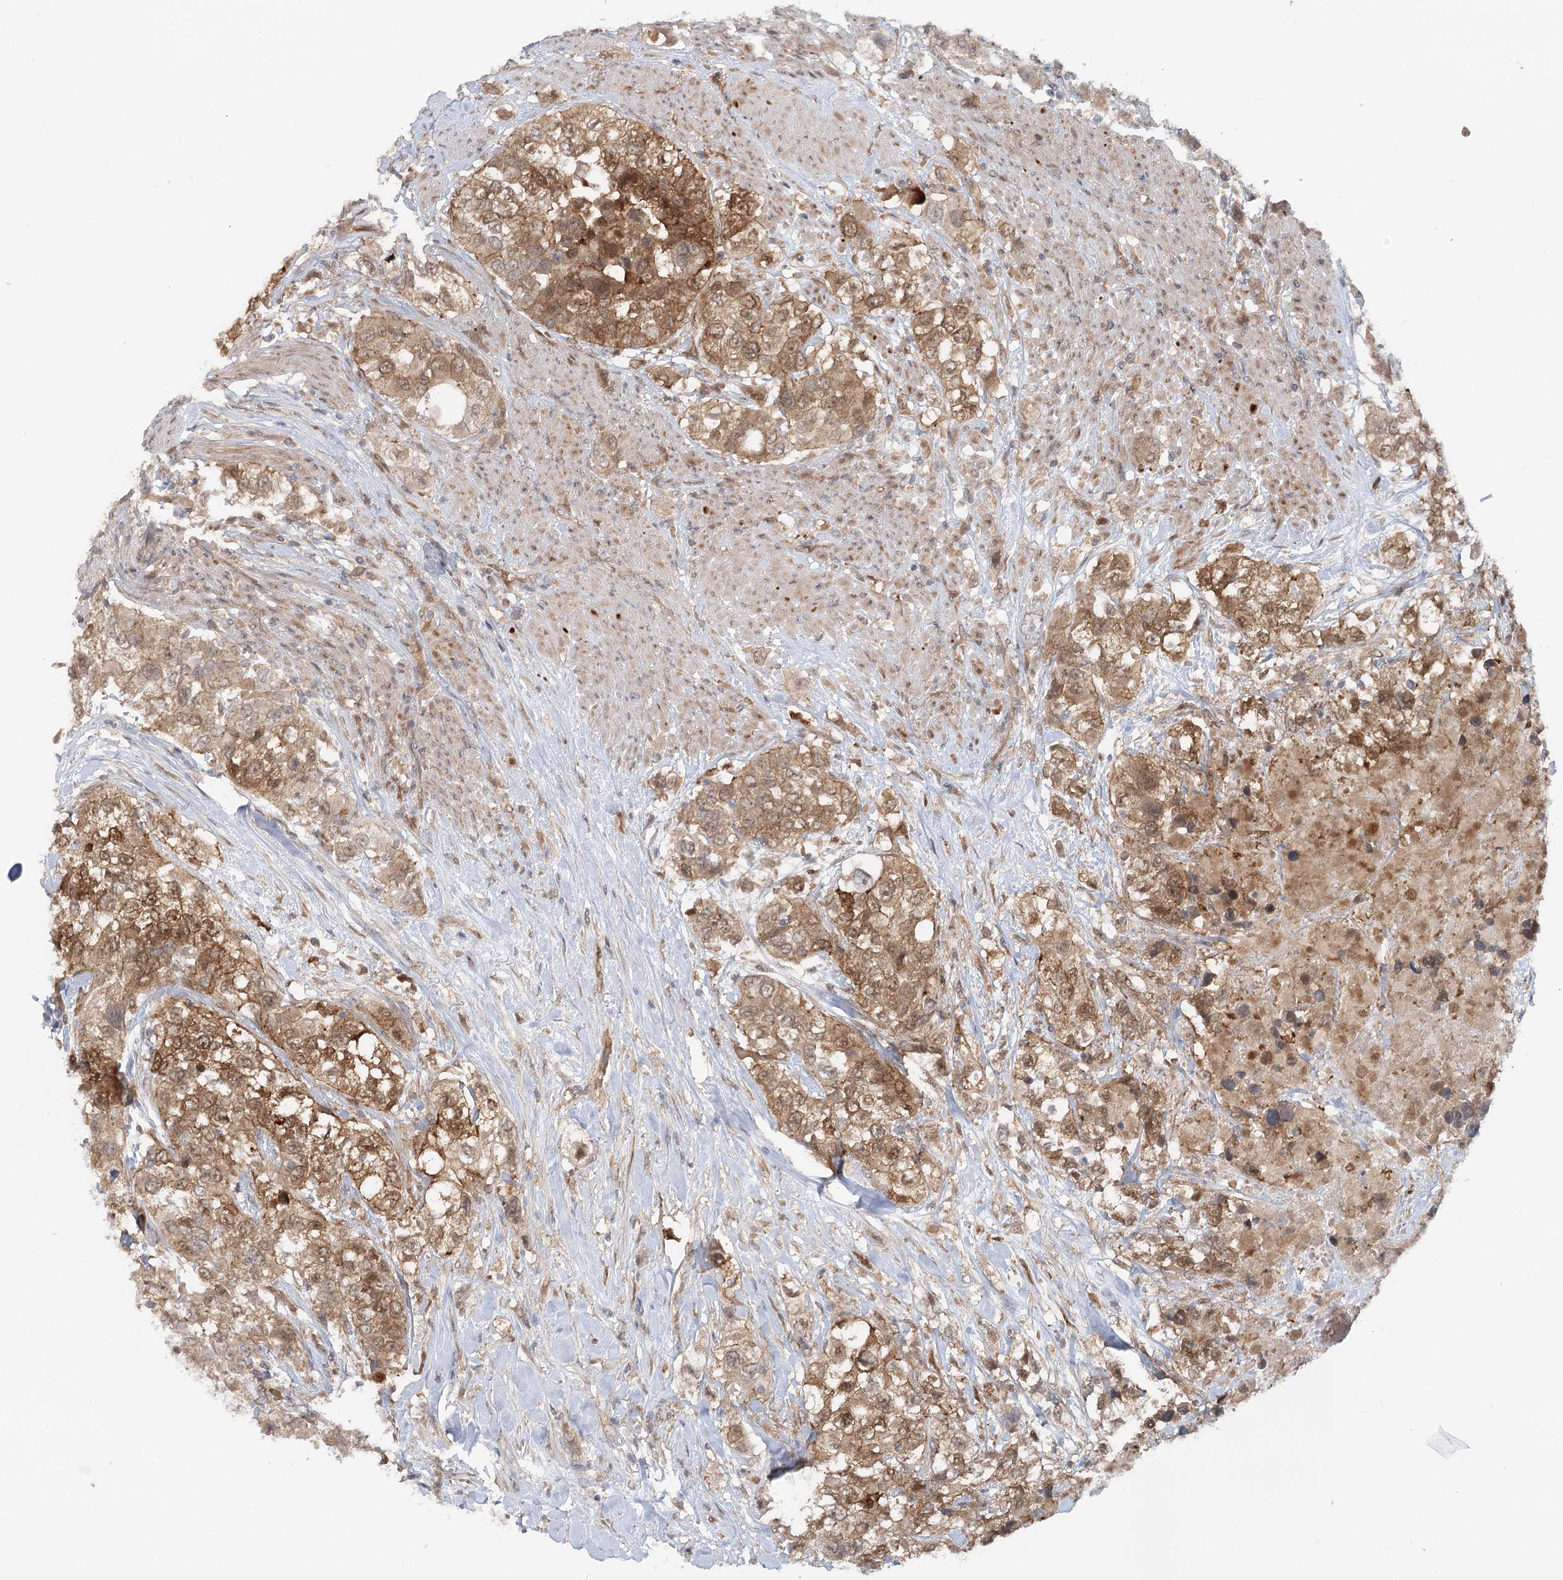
{"staining": {"intensity": "moderate", "quantity": "25%-75%", "location": "cytoplasmic/membranous,nuclear"}, "tissue": "urothelial cancer", "cell_type": "Tumor cells", "image_type": "cancer", "snomed": [{"axis": "morphology", "description": "Urothelial carcinoma, High grade"}, {"axis": "topography", "description": "Urinary bladder"}], "caption": "A photomicrograph of human urothelial cancer stained for a protein shows moderate cytoplasmic/membranous and nuclear brown staining in tumor cells.", "gene": "GBE1", "patient": {"sex": "female", "age": 80}}